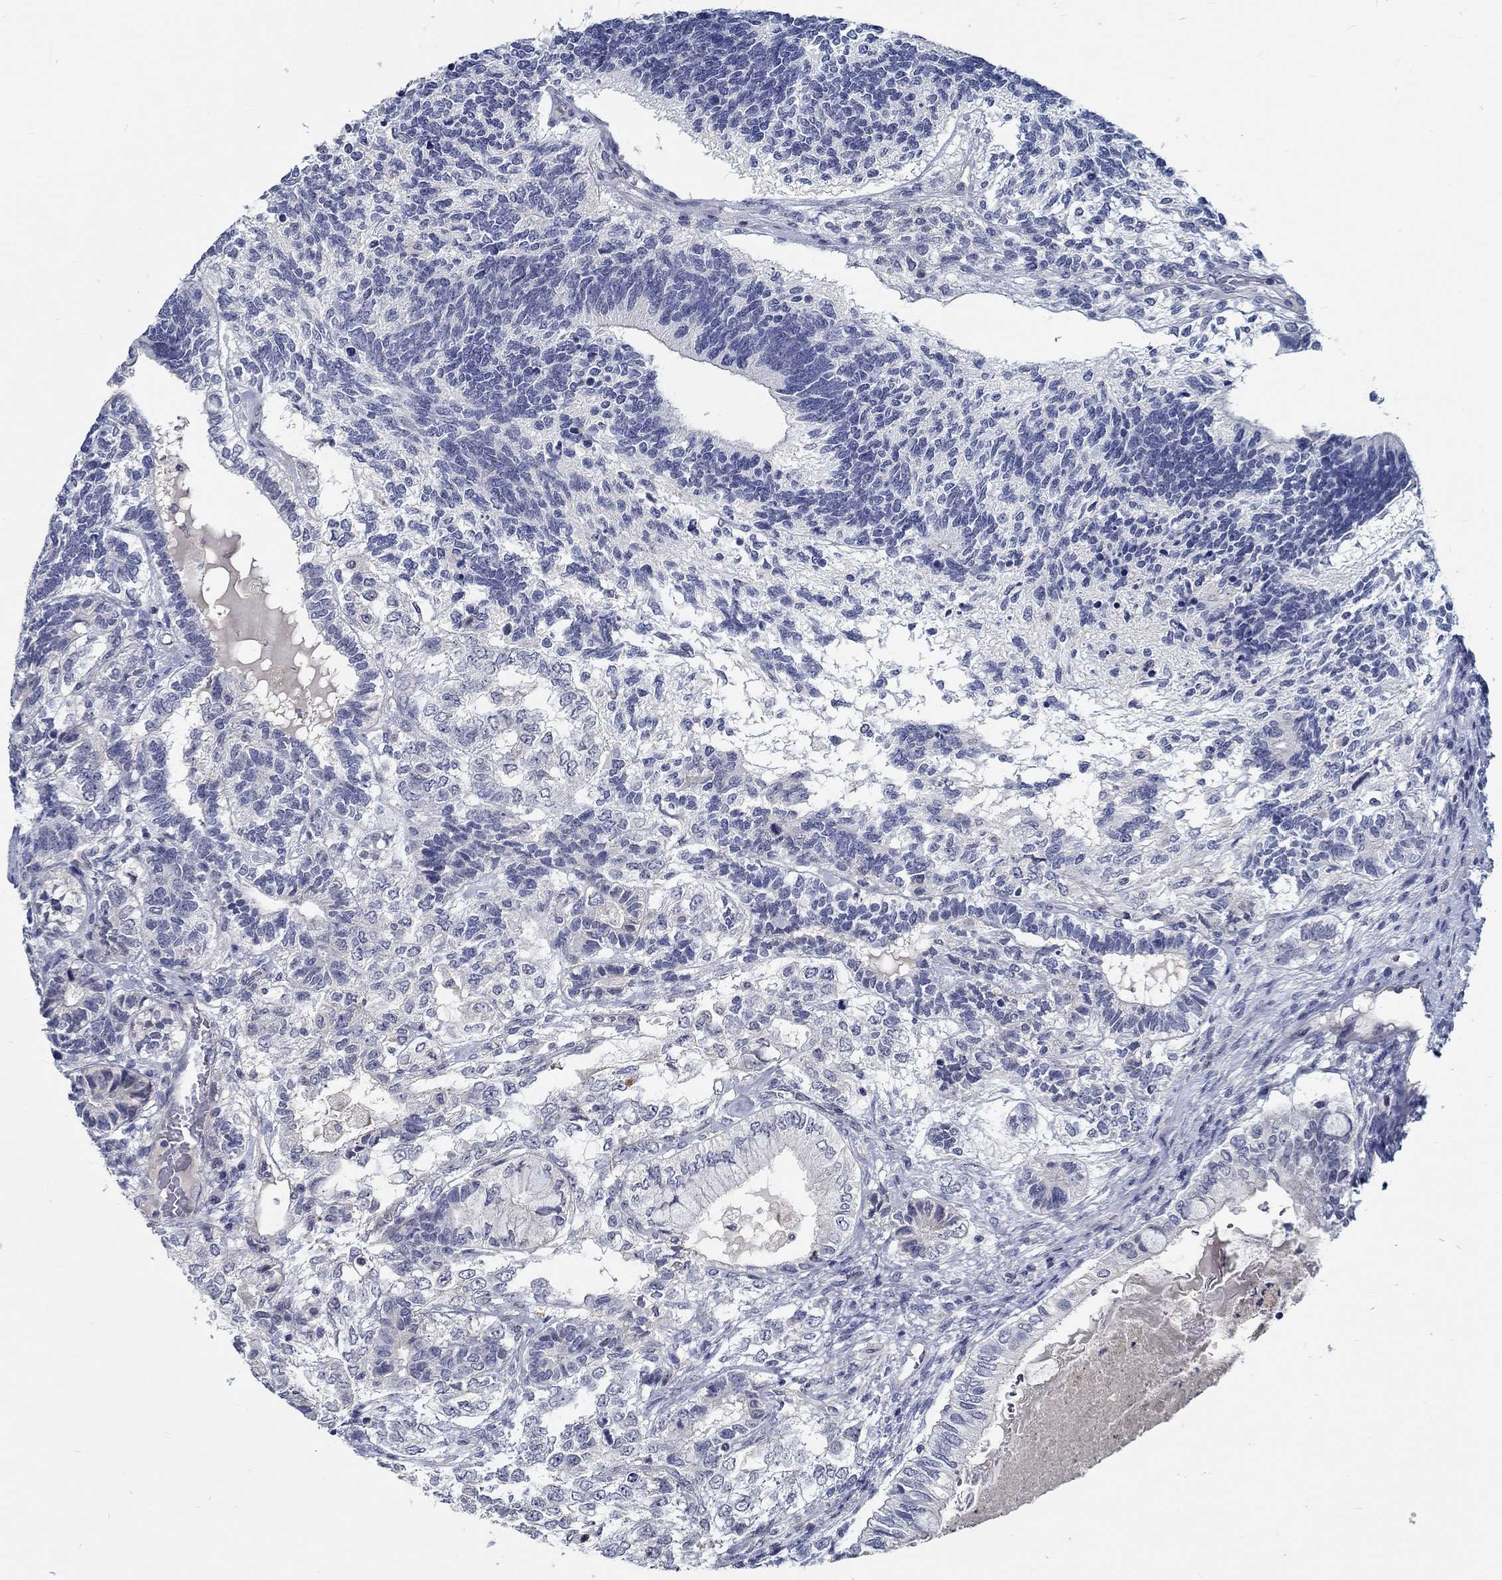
{"staining": {"intensity": "negative", "quantity": "none", "location": "none"}, "tissue": "testis cancer", "cell_type": "Tumor cells", "image_type": "cancer", "snomed": [{"axis": "morphology", "description": "Seminoma, NOS"}, {"axis": "morphology", "description": "Carcinoma, Embryonal, NOS"}, {"axis": "topography", "description": "Testis"}], "caption": "IHC histopathology image of testis cancer (embryonal carcinoma) stained for a protein (brown), which exhibits no staining in tumor cells.", "gene": "MYBPC1", "patient": {"sex": "male", "age": 41}}